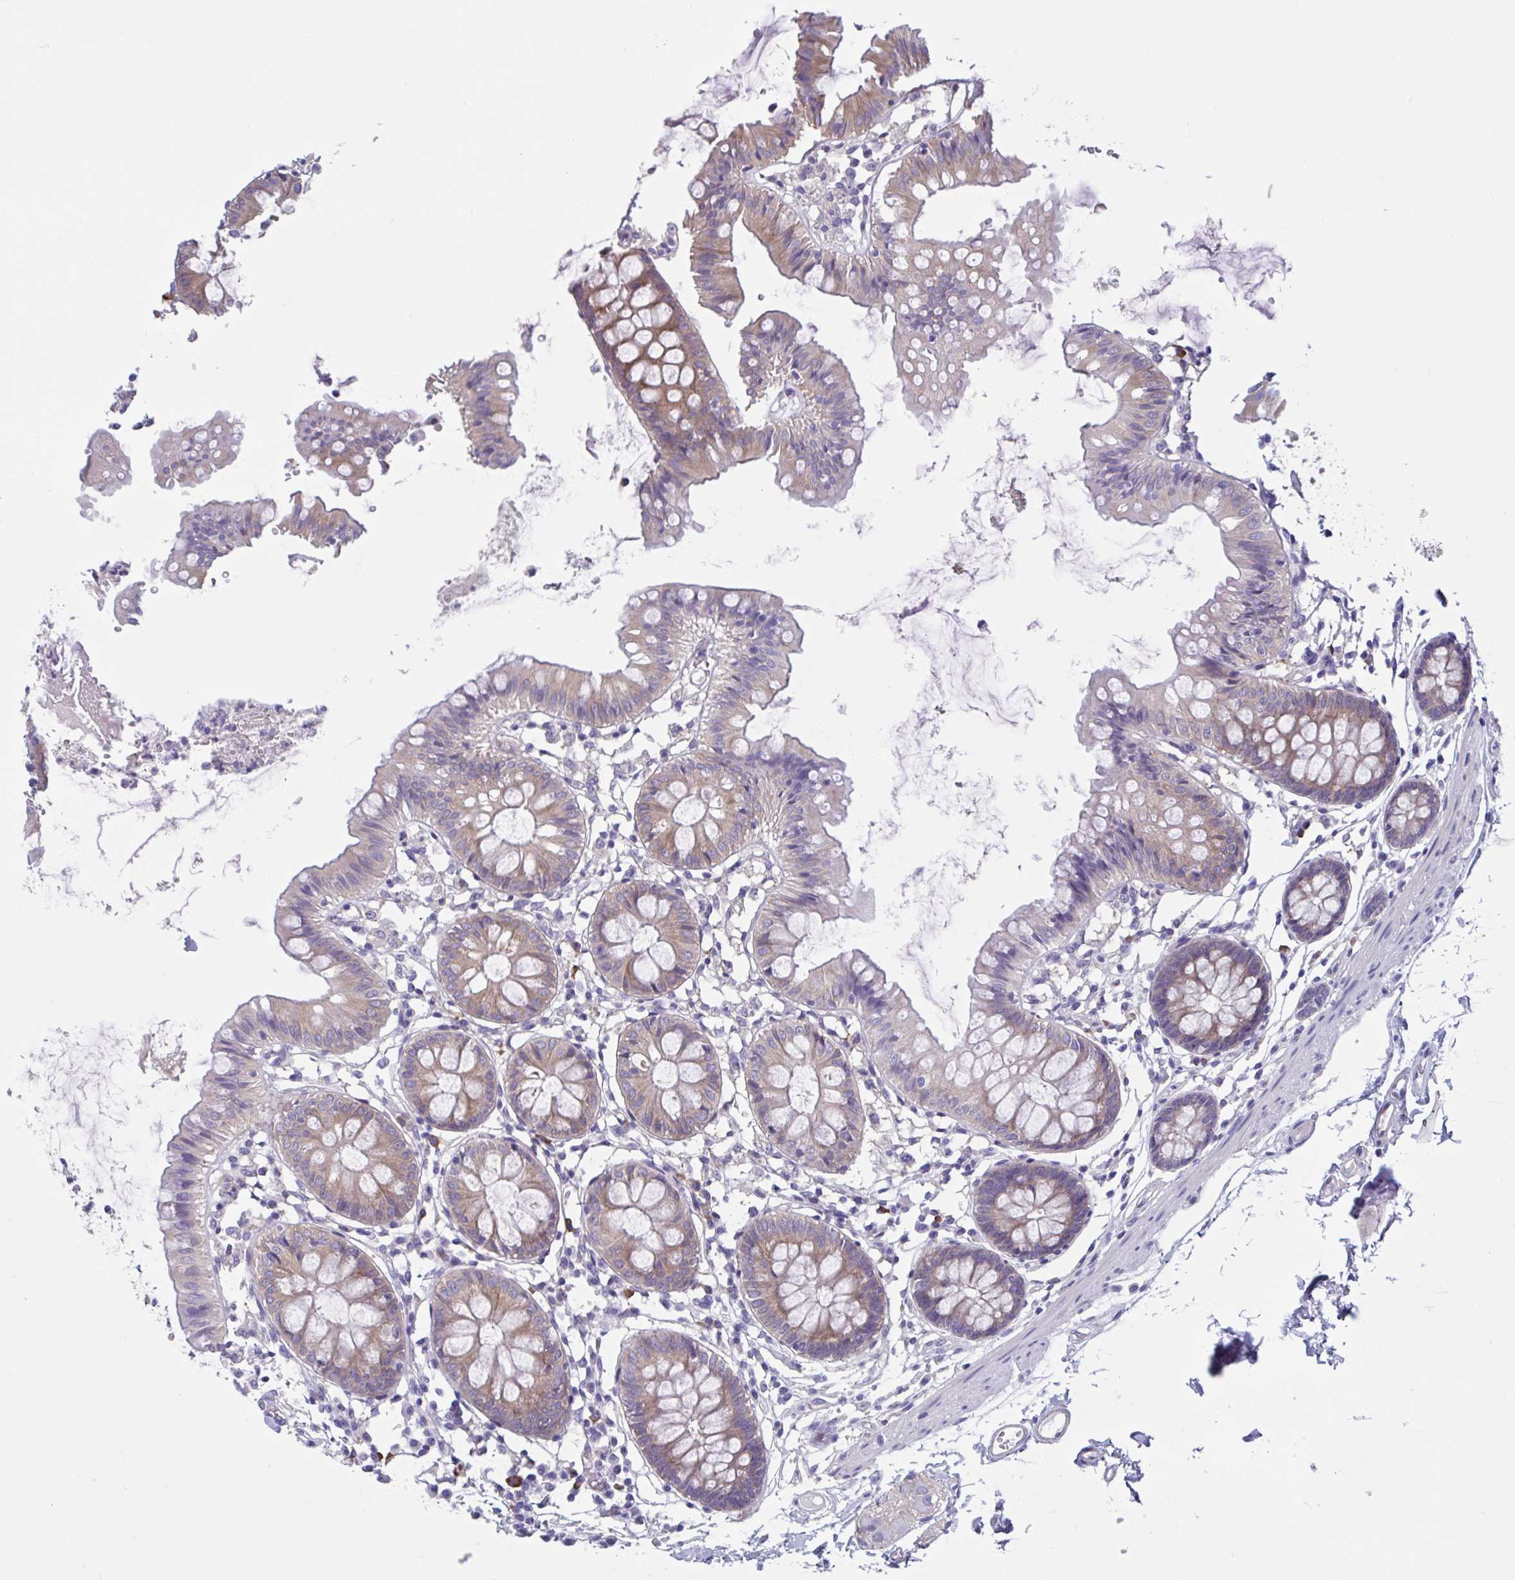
{"staining": {"intensity": "weak", "quantity": "25%-75%", "location": "cytoplasmic/membranous"}, "tissue": "colon", "cell_type": "Endothelial cells", "image_type": "normal", "snomed": [{"axis": "morphology", "description": "Normal tissue, NOS"}, {"axis": "topography", "description": "Colon"}], "caption": "Immunohistochemical staining of benign colon exhibits weak cytoplasmic/membranous protein positivity in about 25%-75% of endothelial cells.", "gene": "LPIN3", "patient": {"sex": "female", "age": 84}}